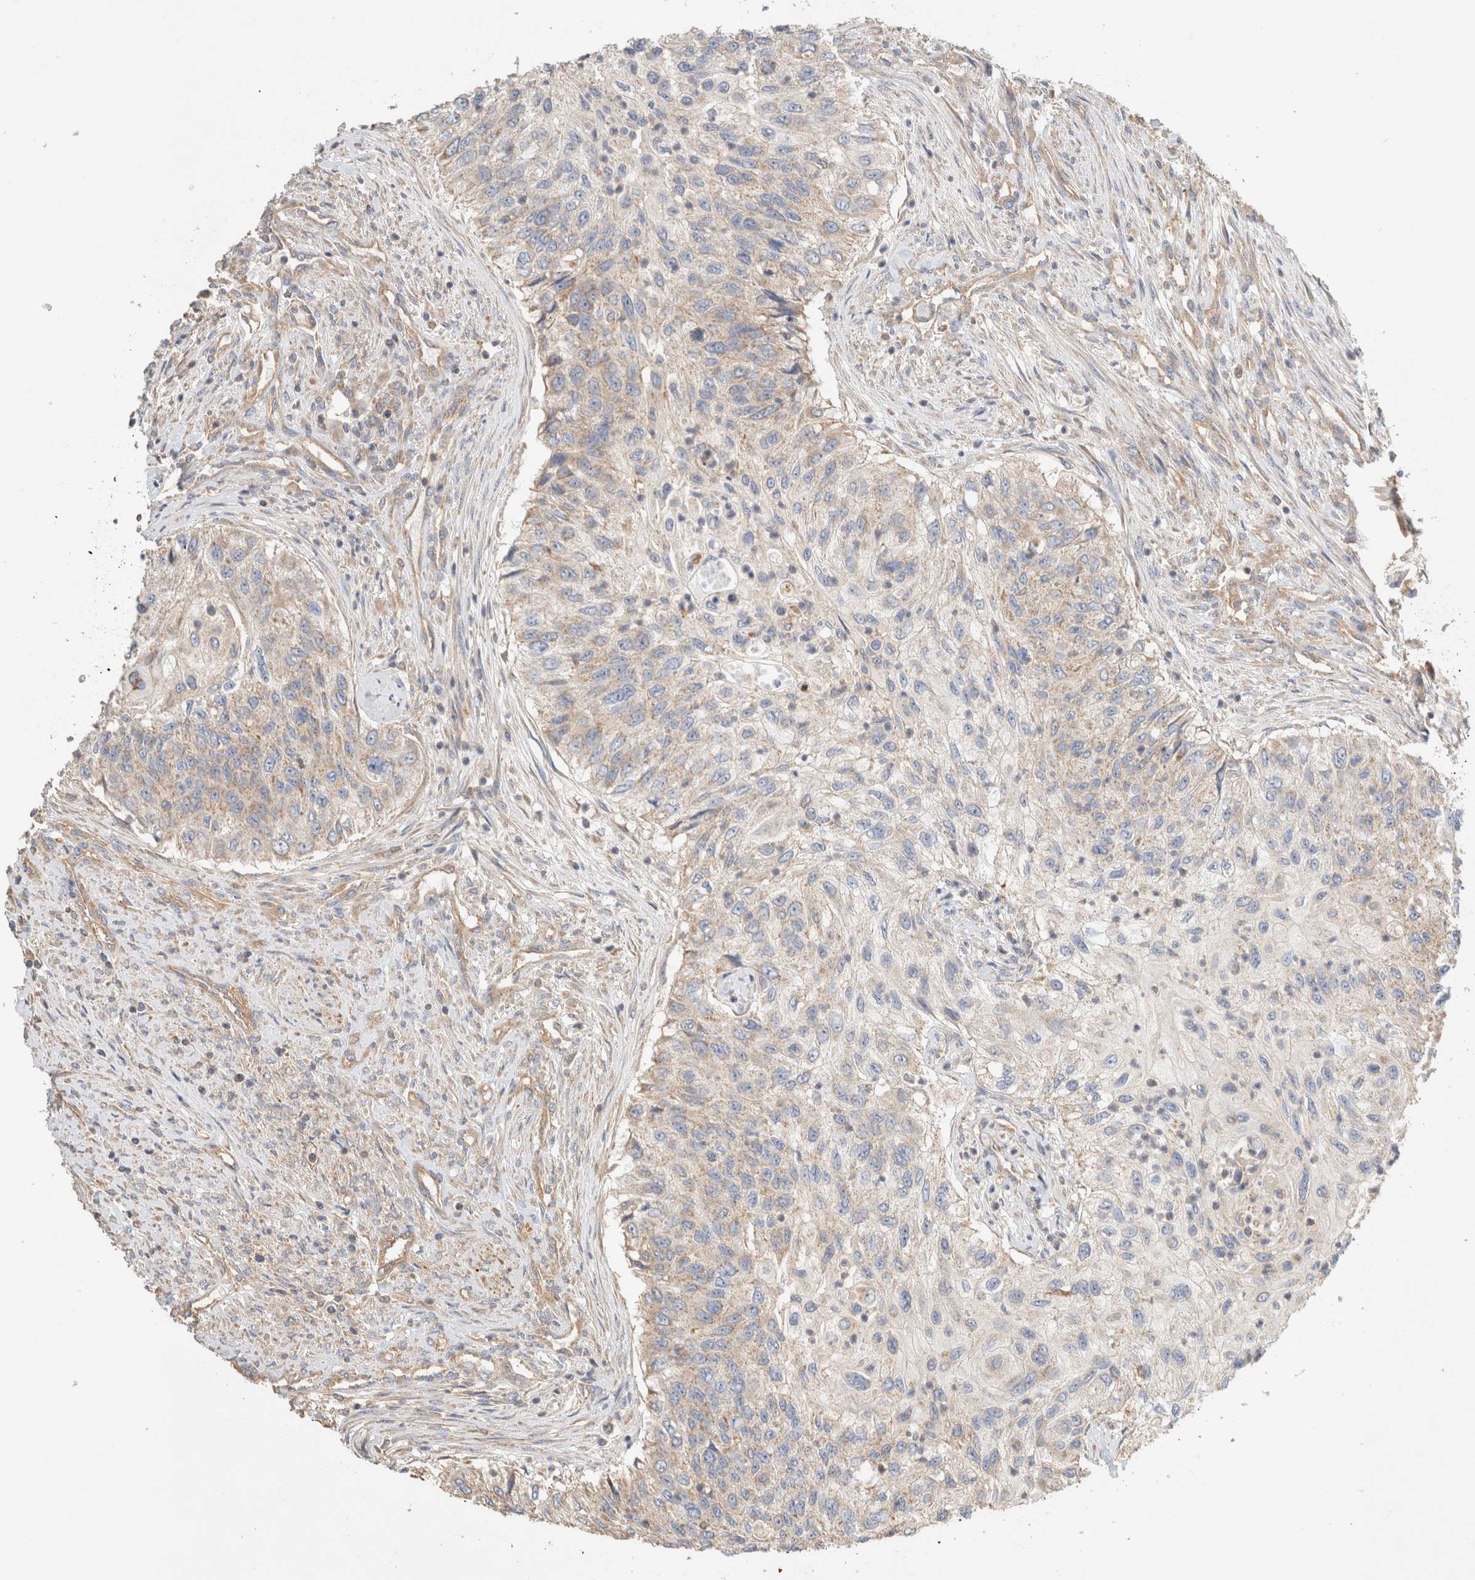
{"staining": {"intensity": "weak", "quantity": "25%-75%", "location": "cytoplasmic/membranous"}, "tissue": "urothelial cancer", "cell_type": "Tumor cells", "image_type": "cancer", "snomed": [{"axis": "morphology", "description": "Urothelial carcinoma, High grade"}, {"axis": "topography", "description": "Urinary bladder"}], "caption": "Immunohistochemistry (DAB (3,3'-diaminobenzidine)) staining of urothelial carcinoma (high-grade) reveals weak cytoplasmic/membranous protein expression in about 25%-75% of tumor cells.", "gene": "B3GNTL1", "patient": {"sex": "female", "age": 60}}